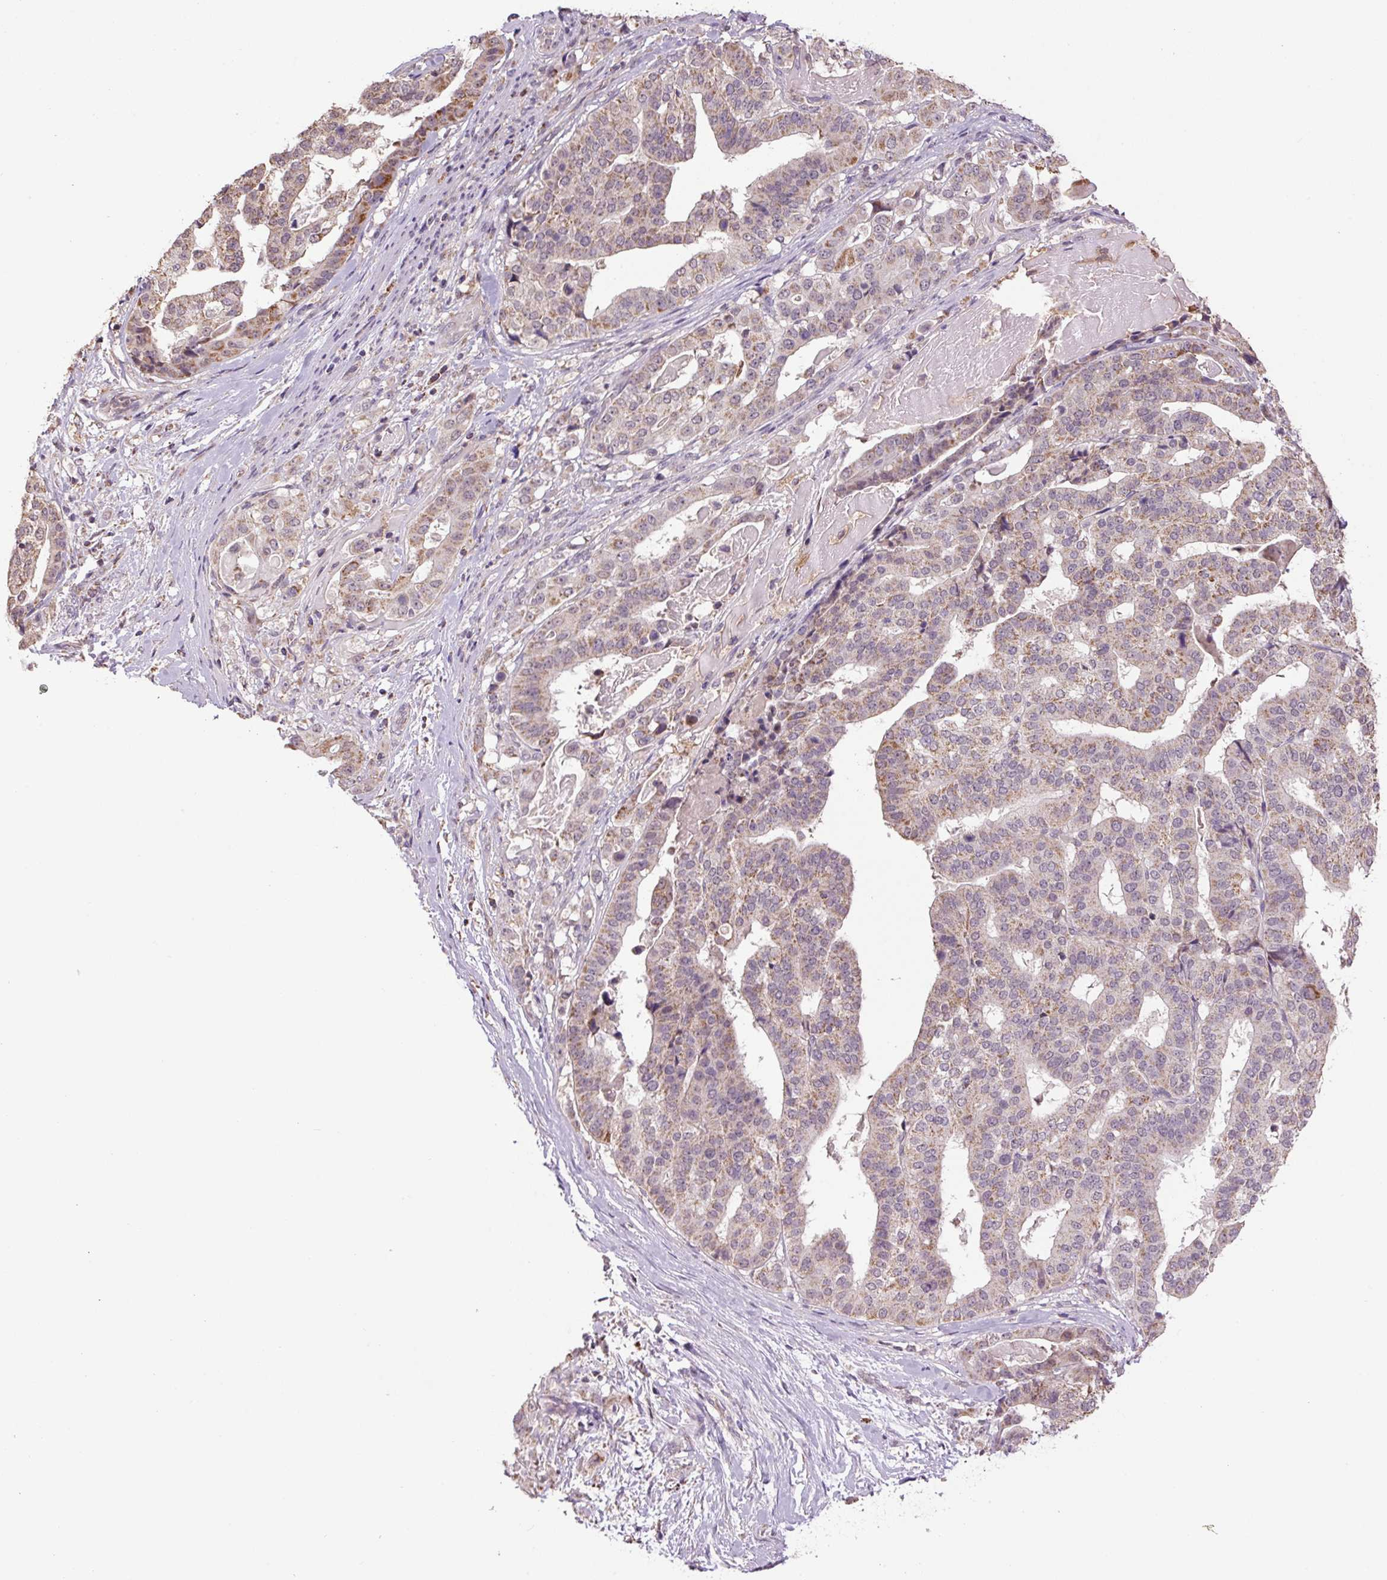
{"staining": {"intensity": "moderate", "quantity": "25%-75%", "location": "cytoplasmic/membranous"}, "tissue": "stomach cancer", "cell_type": "Tumor cells", "image_type": "cancer", "snomed": [{"axis": "morphology", "description": "Adenocarcinoma, NOS"}, {"axis": "topography", "description": "Stomach"}], "caption": "Protein analysis of stomach cancer tissue reveals moderate cytoplasmic/membranous positivity in about 25%-75% of tumor cells.", "gene": "SGF29", "patient": {"sex": "male", "age": 48}}